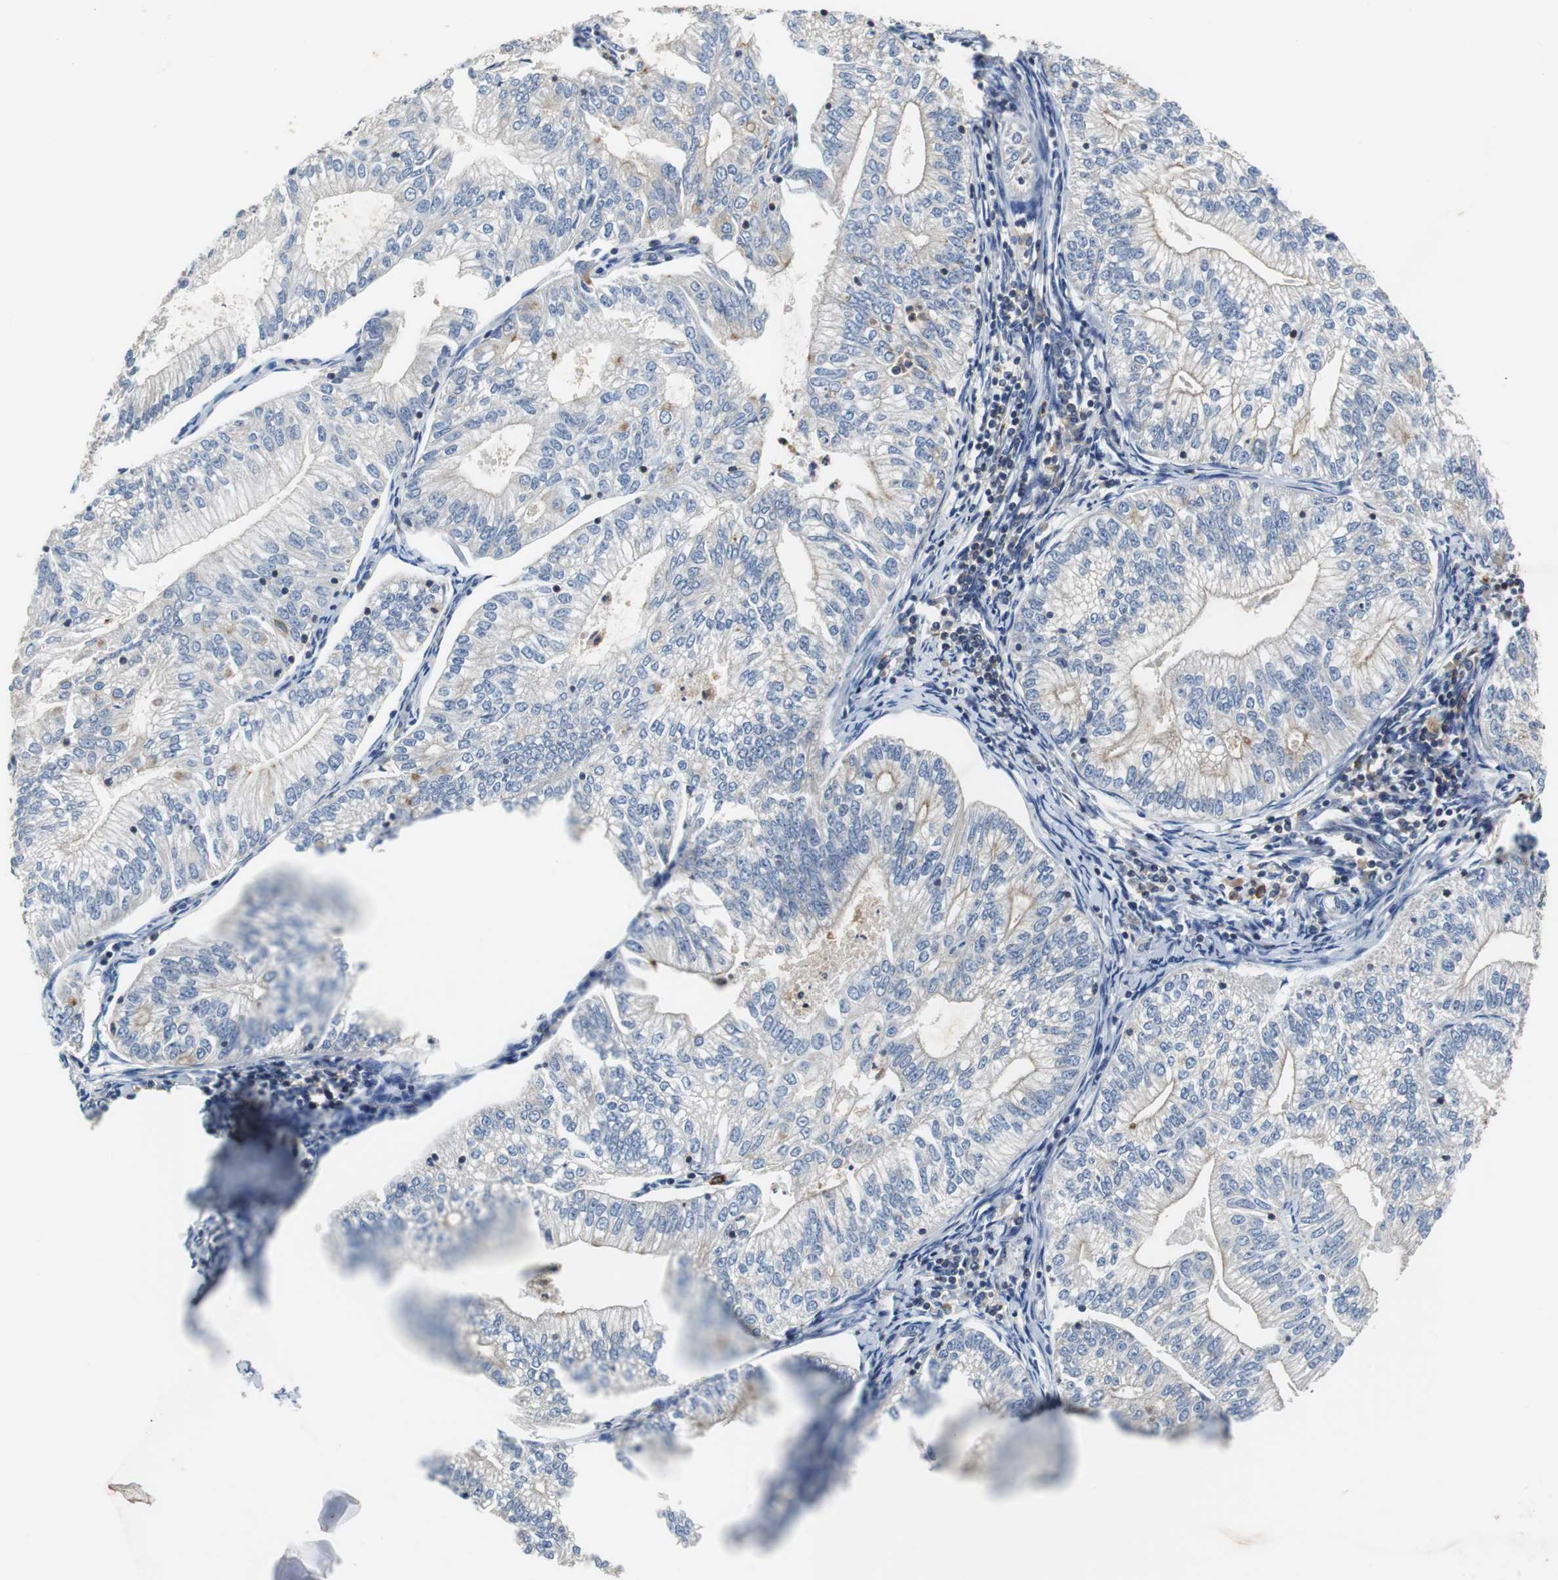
{"staining": {"intensity": "weak", "quantity": "<25%", "location": "cytoplasmic/membranous"}, "tissue": "endometrial cancer", "cell_type": "Tumor cells", "image_type": "cancer", "snomed": [{"axis": "morphology", "description": "Adenocarcinoma, NOS"}, {"axis": "topography", "description": "Endometrium"}], "caption": "Immunohistochemistry histopathology image of endometrial cancer stained for a protein (brown), which shows no staining in tumor cells.", "gene": "VAMP8", "patient": {"sex": "female", "age": 69}}